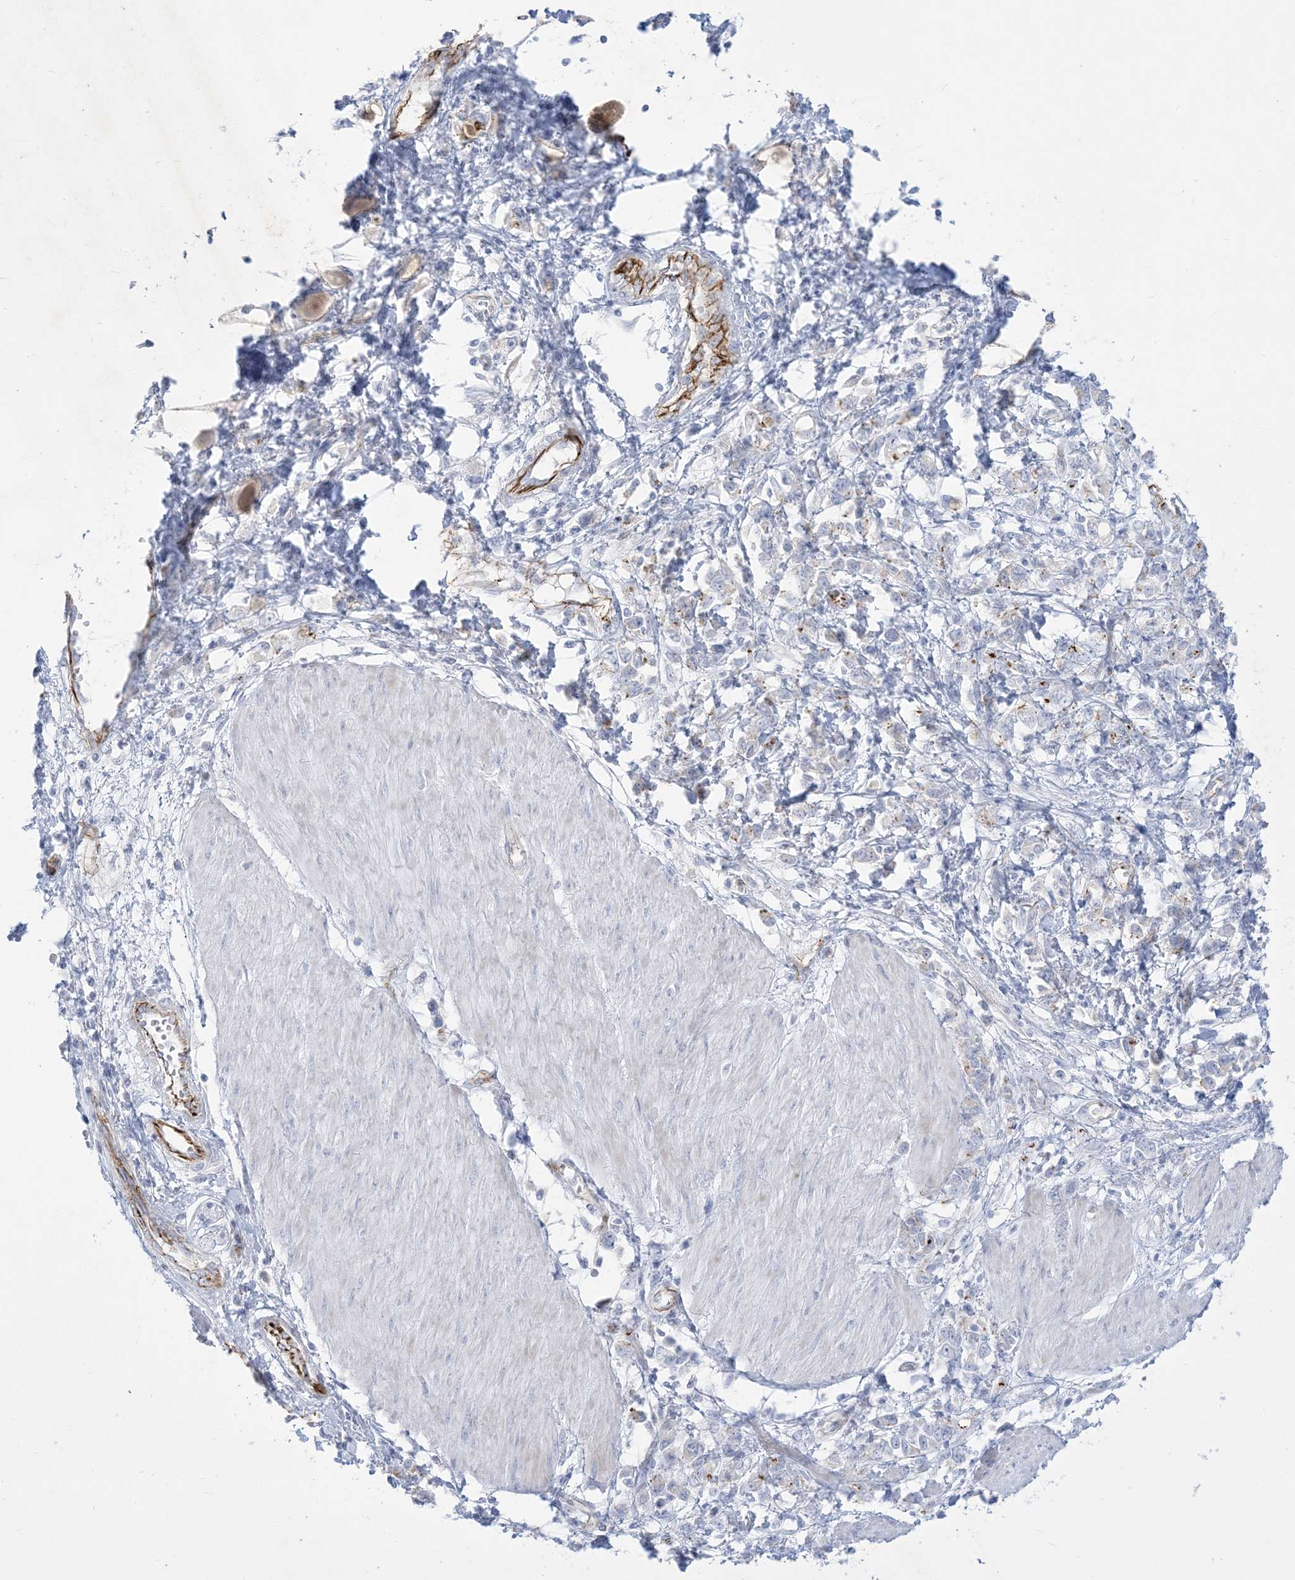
{"staining": {"intensity": "negative", "quantity": "none", "location": "none"}, "tissue": "stomach cancer", "cell_type": "Tumor cells", "image_type": "cancer", "snomed": [{"axis": "morphology", "description": "Adenocarcinoma, NOS"}, {"axis": "topography", "description": "Stomach"}], "caption": "There is no significant positivity in tumor cells of stomach adenocarcinoma. Brightfield microscopy of IHC stained with DAB (brown) and hematoxylin (blue), captured at high magnification.", "gene": "B3GNT7", "patient": {"sex": "female", "age": 76}}